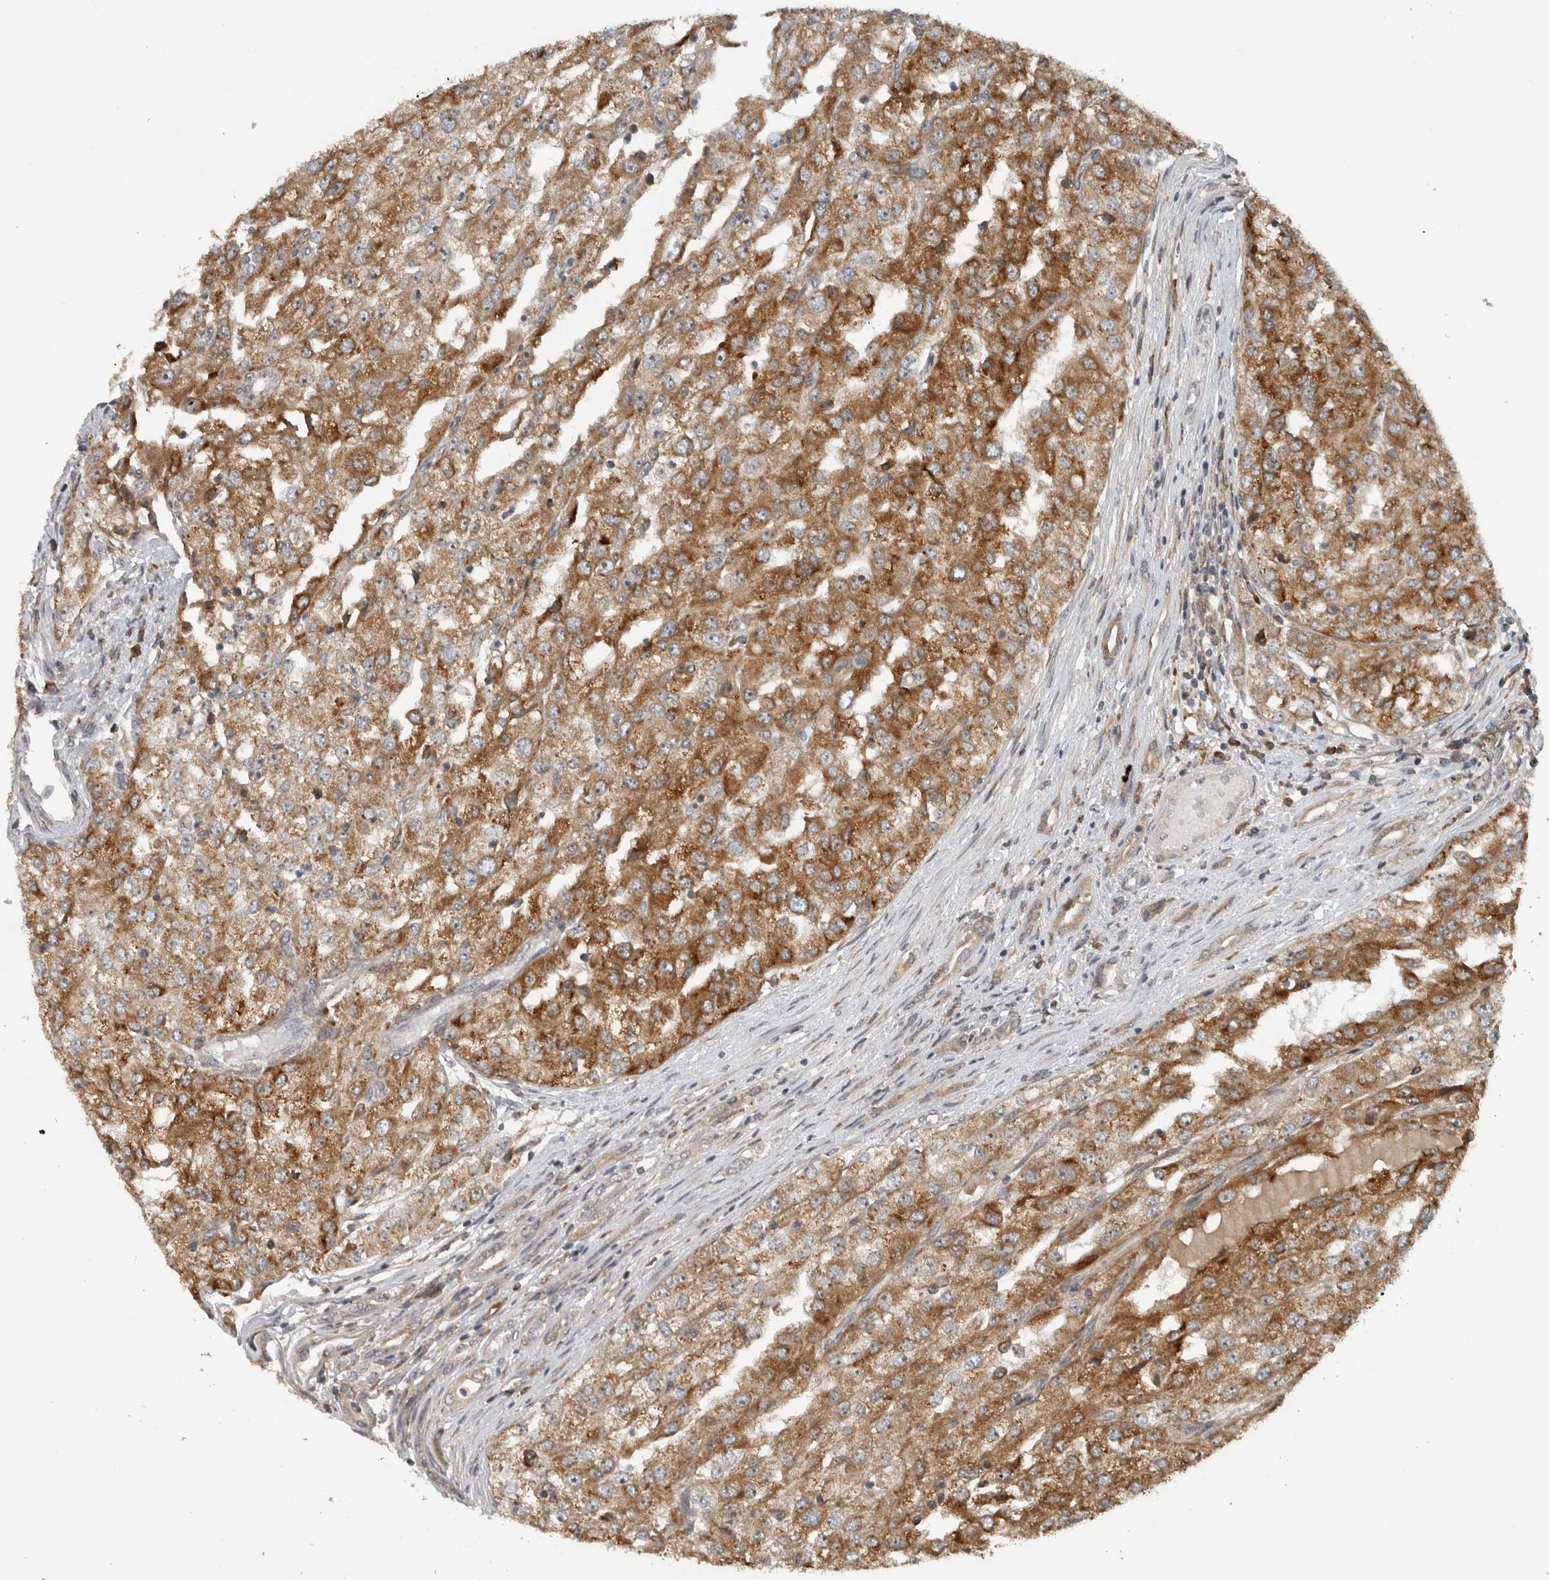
{"staining": {"intensity": "strong", "quantity": ">75%", "location": "cytoplasmic/membranous"}, "tissue": "renal cancer", "cell_type": "Tumor cells", "image_type": "cancer", "snomed": [{"axis": "morphology", "description": "Adenocarcinoma, NOS"}, {"axis": "topography", "description": "Kidney"}], "caption": "Protein staining of renal adenocarcinoma tissue shows strong cytoplasmic/membranous expression in approximately >75% of tumor cells.", "gene": "GPR137B", "patient": {"sex": "female", "age": 54}}